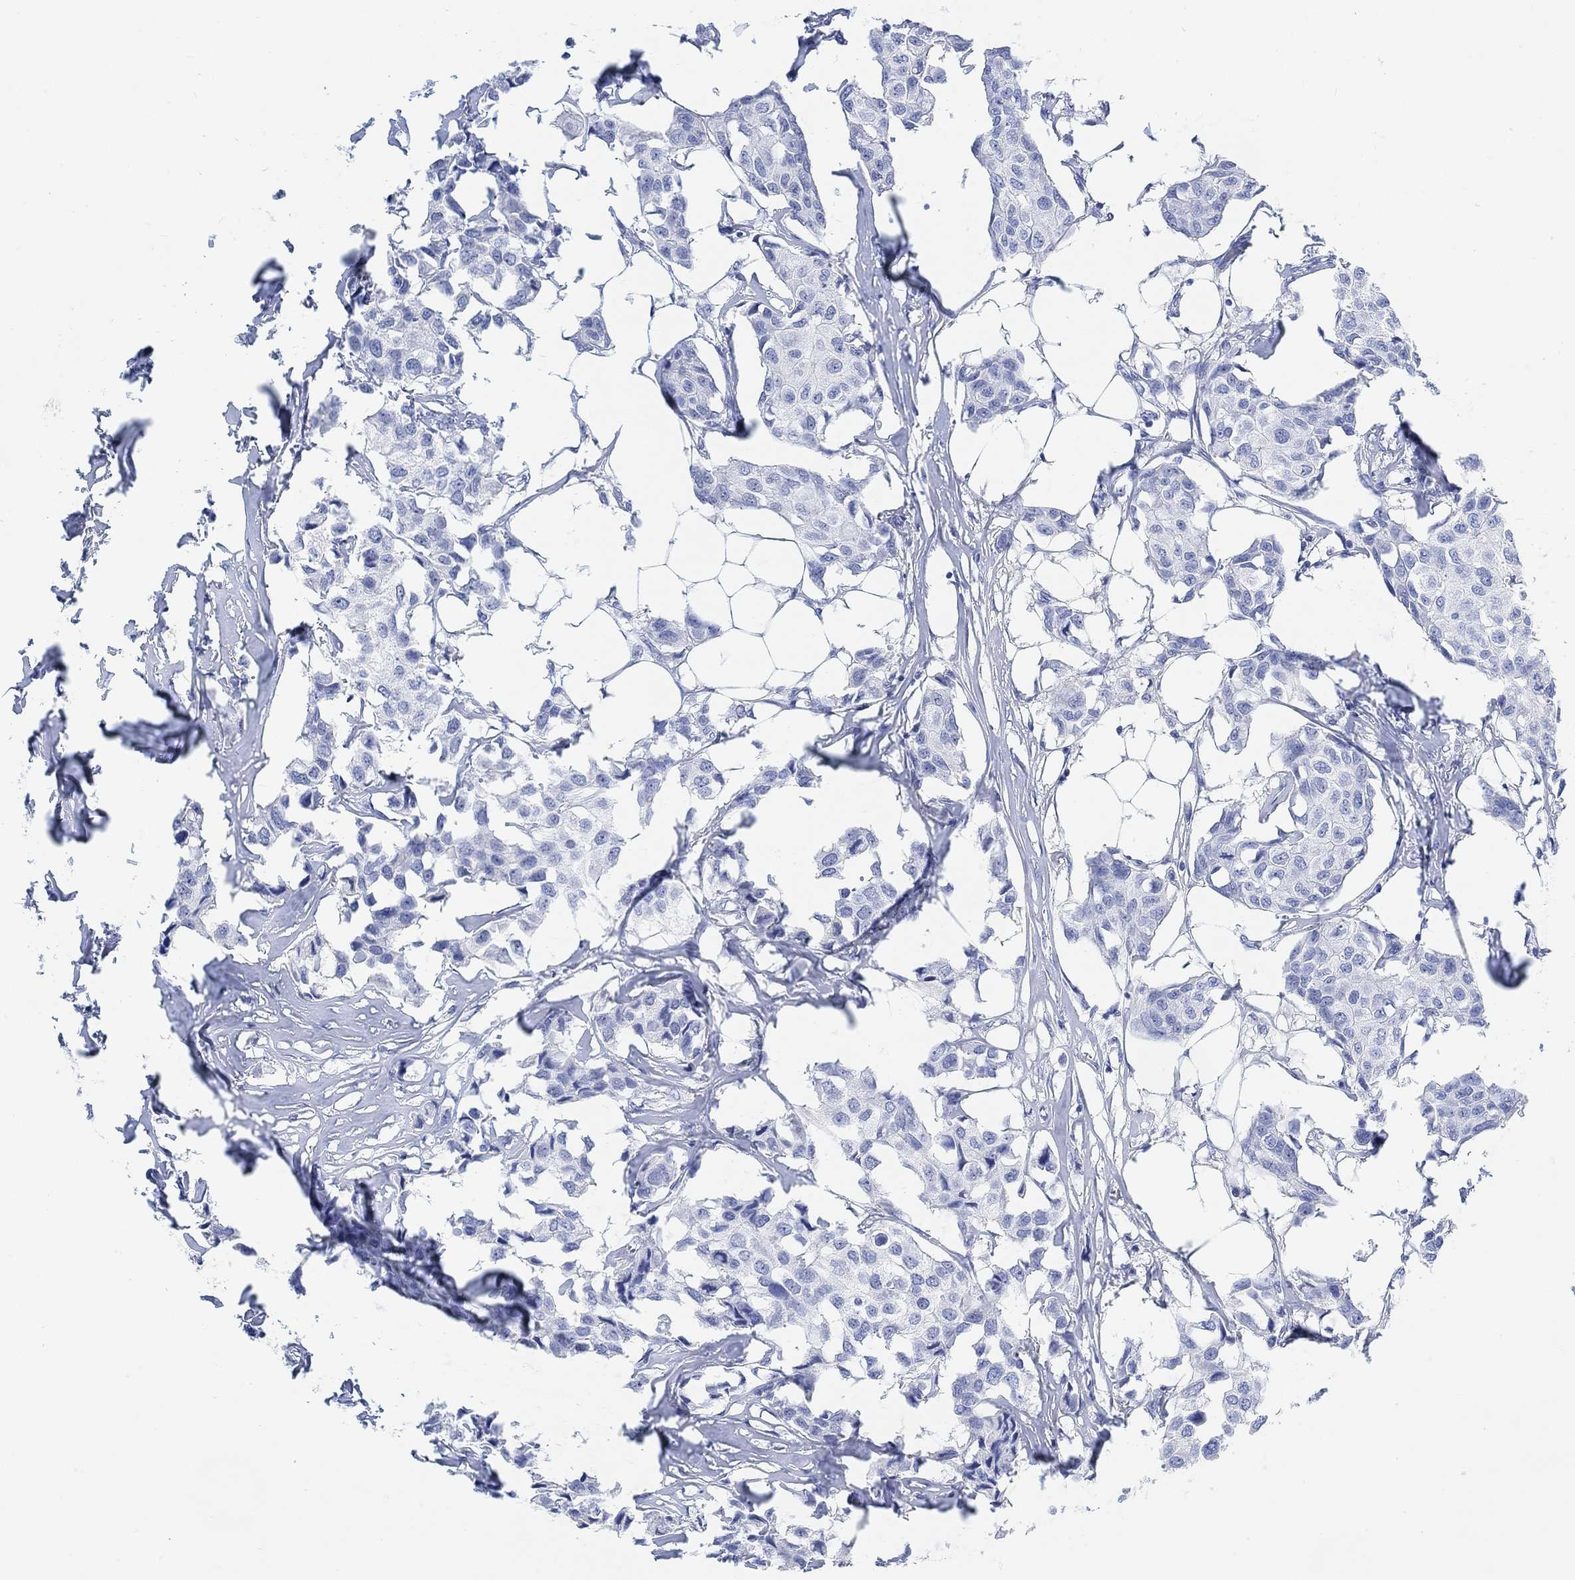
{"staining": {"intensity": "negative", "quantity": "none", "location": "none"}, "tissue": "breast cancer", "cell_type": "Tumor cells", "image_type": "cancer", "snomed": [{"axis": "morphology", "description": "Duct carcinoma"}, {"axis": "topography", "description": "Breast"}], "caption": "Breast intraductal carcinoma was stained to show a protein in brown. There is no significant expression in tumor cells.", "gene": "ENO4", "patient": {"sex": "female", "age": 80}}